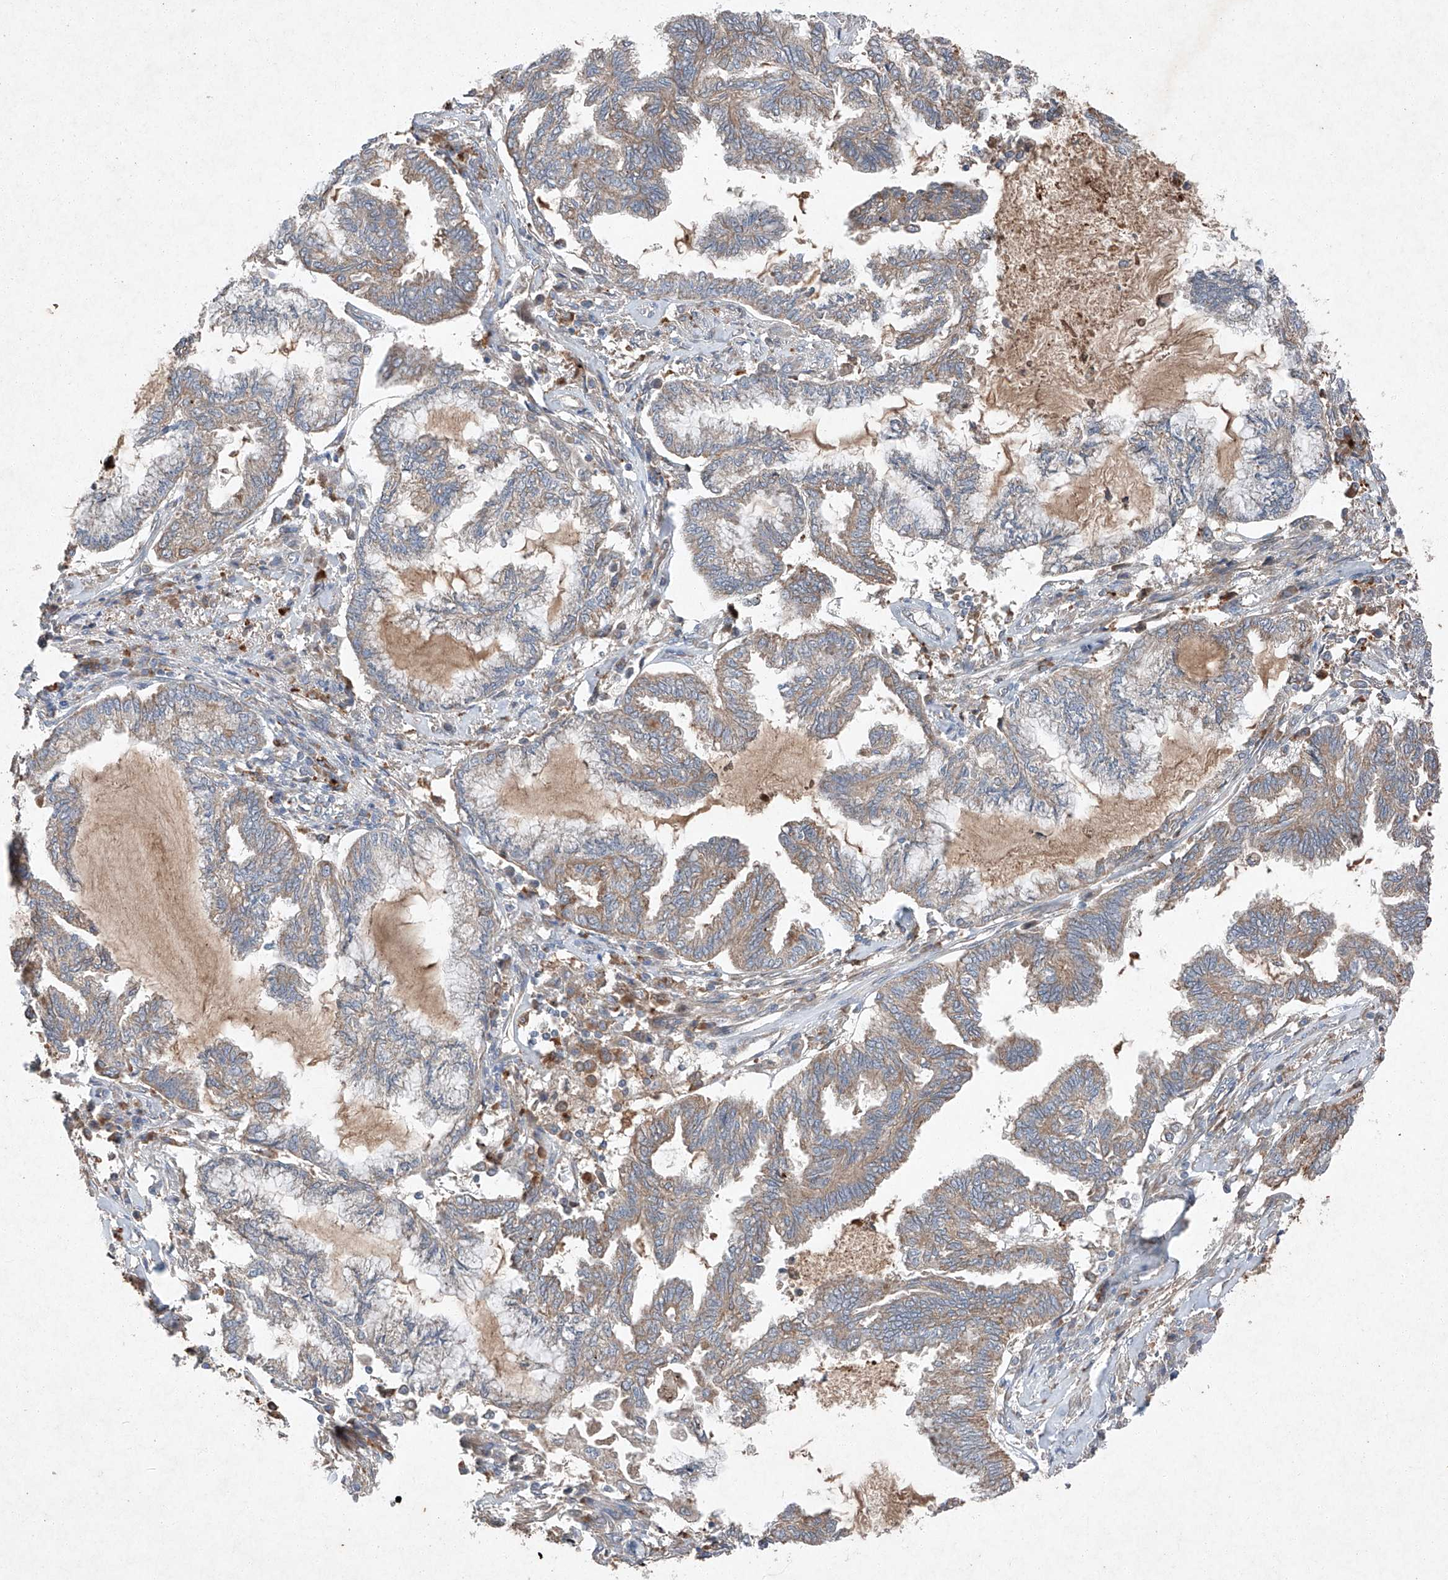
{"staining": {"intensity": "negative", "quantity": "none", "location": "none"}, "tissue": "endometrial cancer", "cell_type": "Tumor cells", "image_type": "cancer", "snomed": [{"axis": "morphology", "description": "Adenocarcinoma, NOS"}, {"axis": "topography", "description": "Endometrium"}], "caption": "This micrograph is of endometrial cancer stained with IHC to label a protein in brown with the nuclei are counter-stained blue. There is no positivity in tumor cells.", "gene": "RUSC1", "patient": {"sex": "female", "age": 86}}